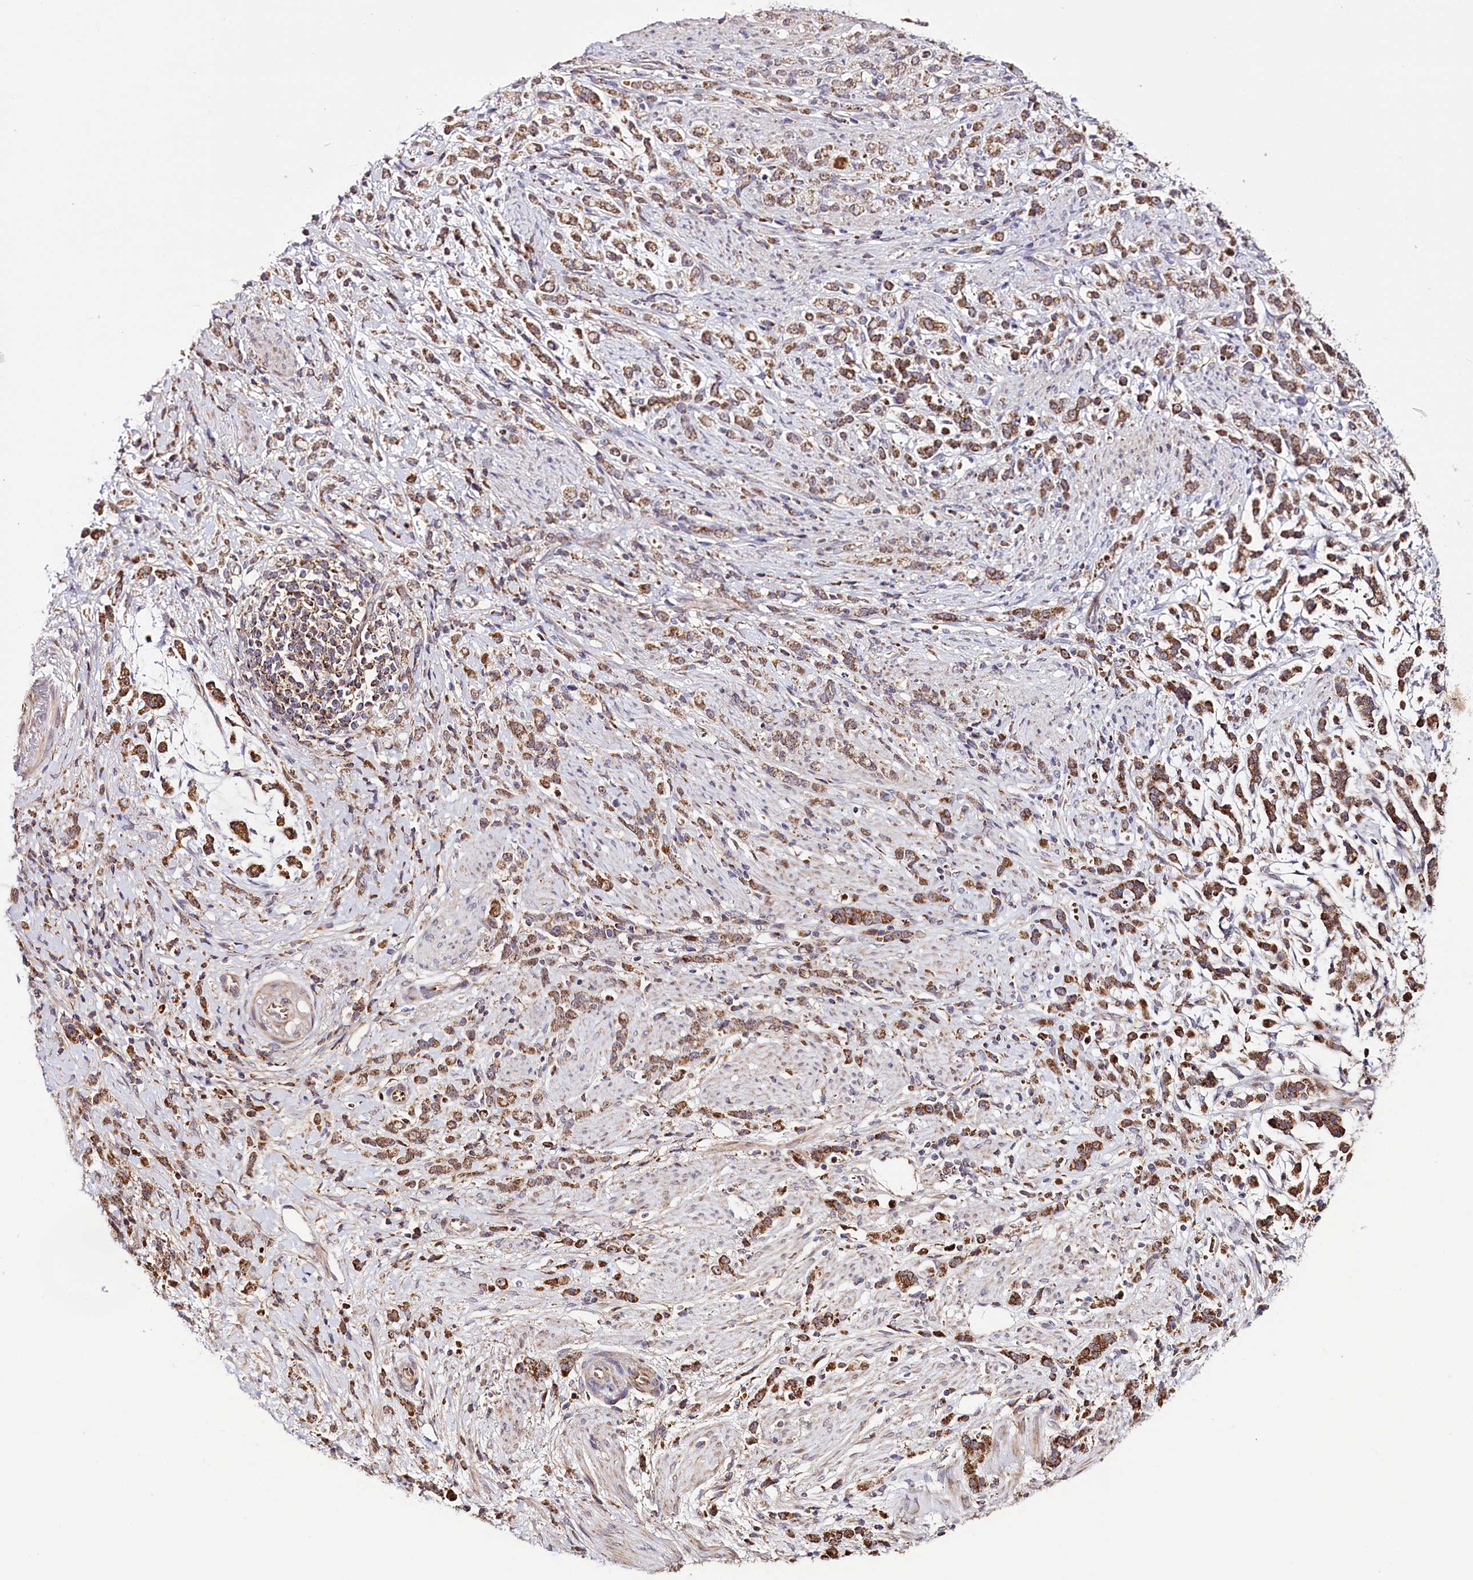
{"staining": {"intensity": "moderate", "quantity": ">75%", "location": "cytoplasmic/membranous"}, "tissue": "stomach cancer", "cell_type": "Tumor cells", "image_type": "cancer", "snomed": [{"axis": "morphology", "description": "Adenocarcinoma, NOS"}, {"axis": "topography", "description": "Stomach"}], "caption": "Protein positivity by immunohistochemistry shows moderate cytoplasmic/membranous positivity in about >75% of tumor cells in stomach cancer (adenocarcinoma). (brown staining indicates protein expression, while blue staining denotes nuclei).", "gene": "ST7", "patient": {"sex": "female", "age": 60}}